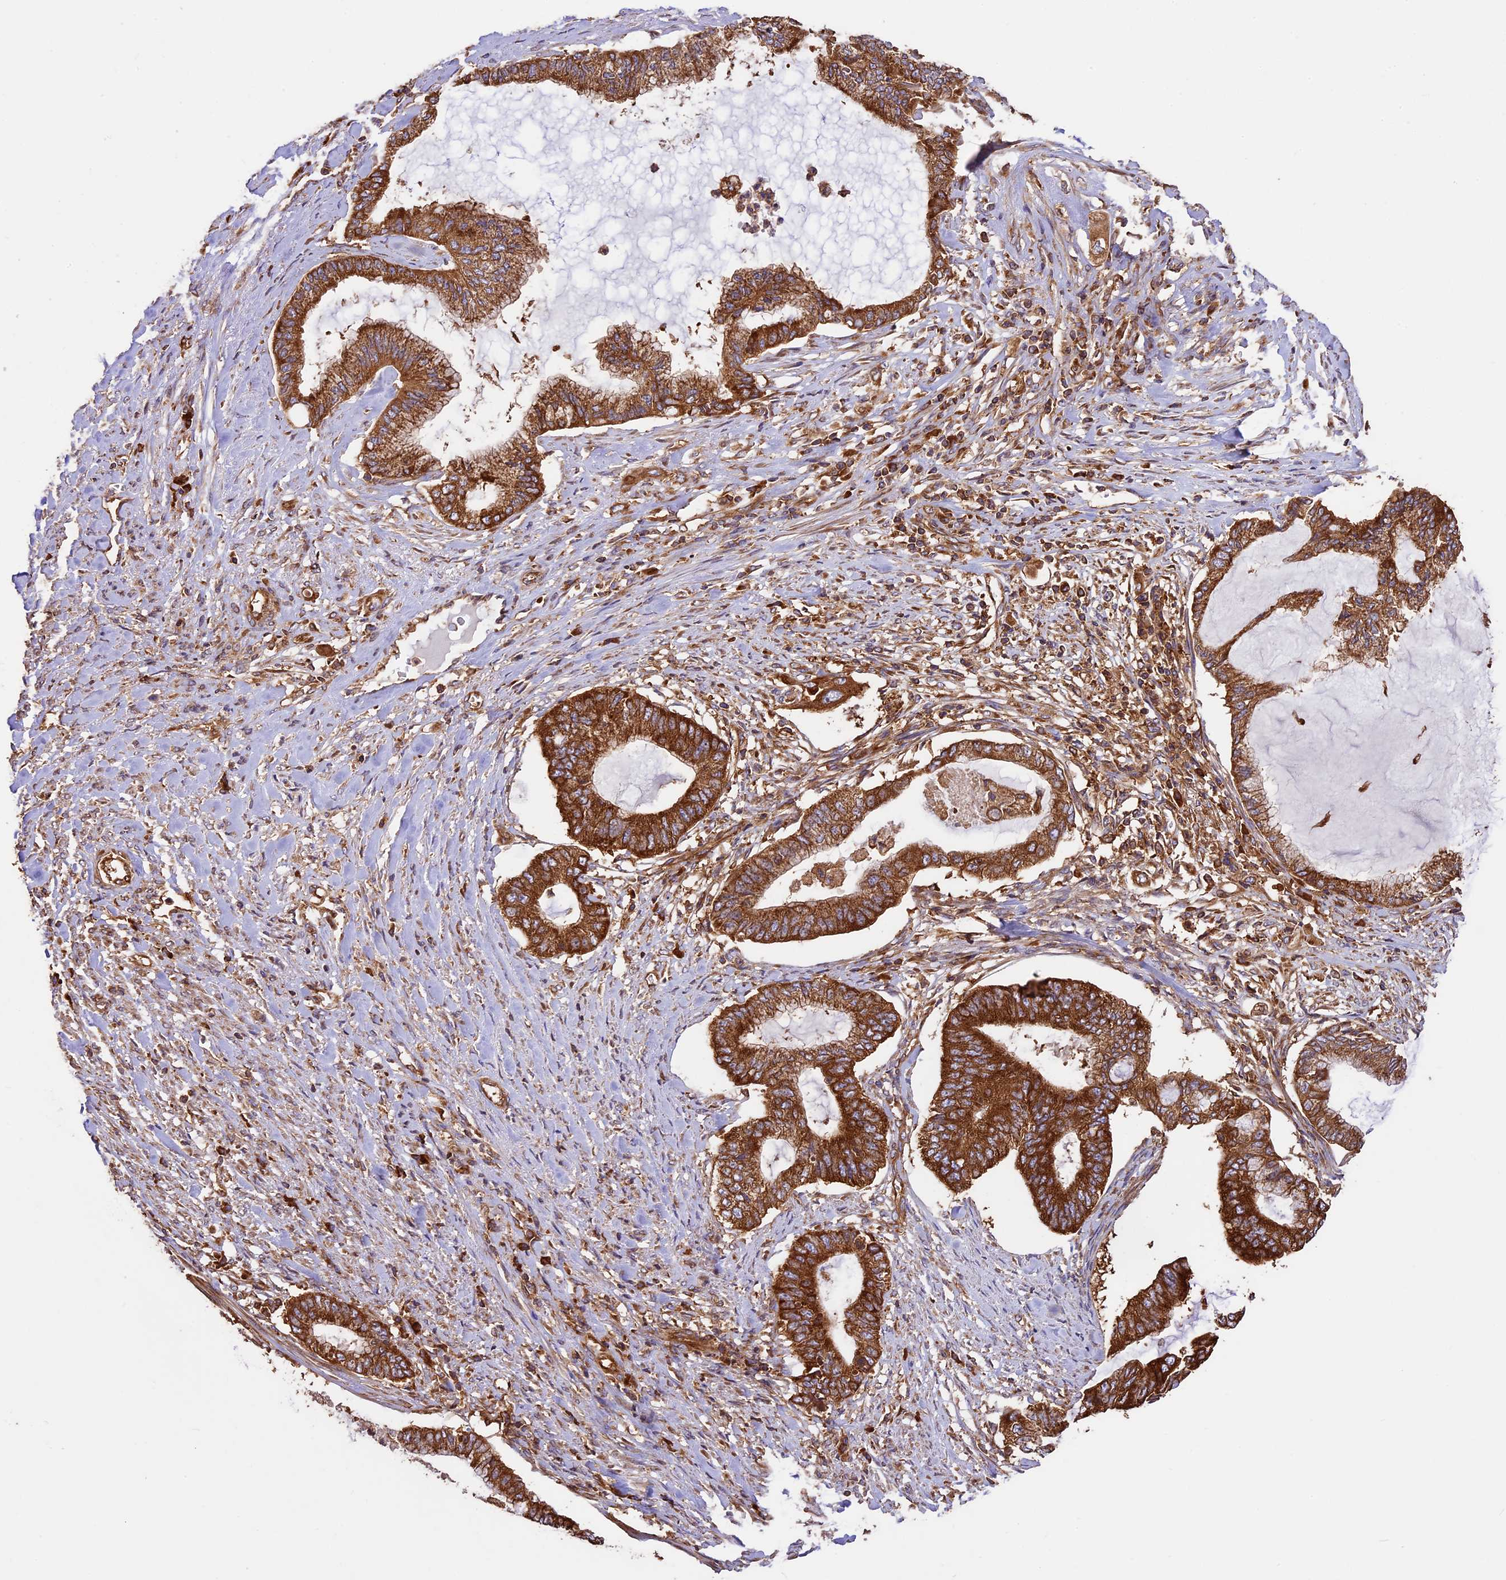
{"staining": {"intensity": "strong", "quantity": ">75%", "location": "cytoplasmic/membranous"}, "tissue": "endometrial cancer", "cell_type": "Tumor cells", "image_type": "cancer", "snomed": [{"axis": "morphology", "description": "Adenocarcinoma, NOS"}, {"axis": "topography", "description": "Endometrium"}], "caption": "Human endometrial cancer (adenocarcinoma) stained with a protein marker displays strong staining in tumor cells.", "gene": "KARS1", "patient": {"sex": "female", "age": 86}}